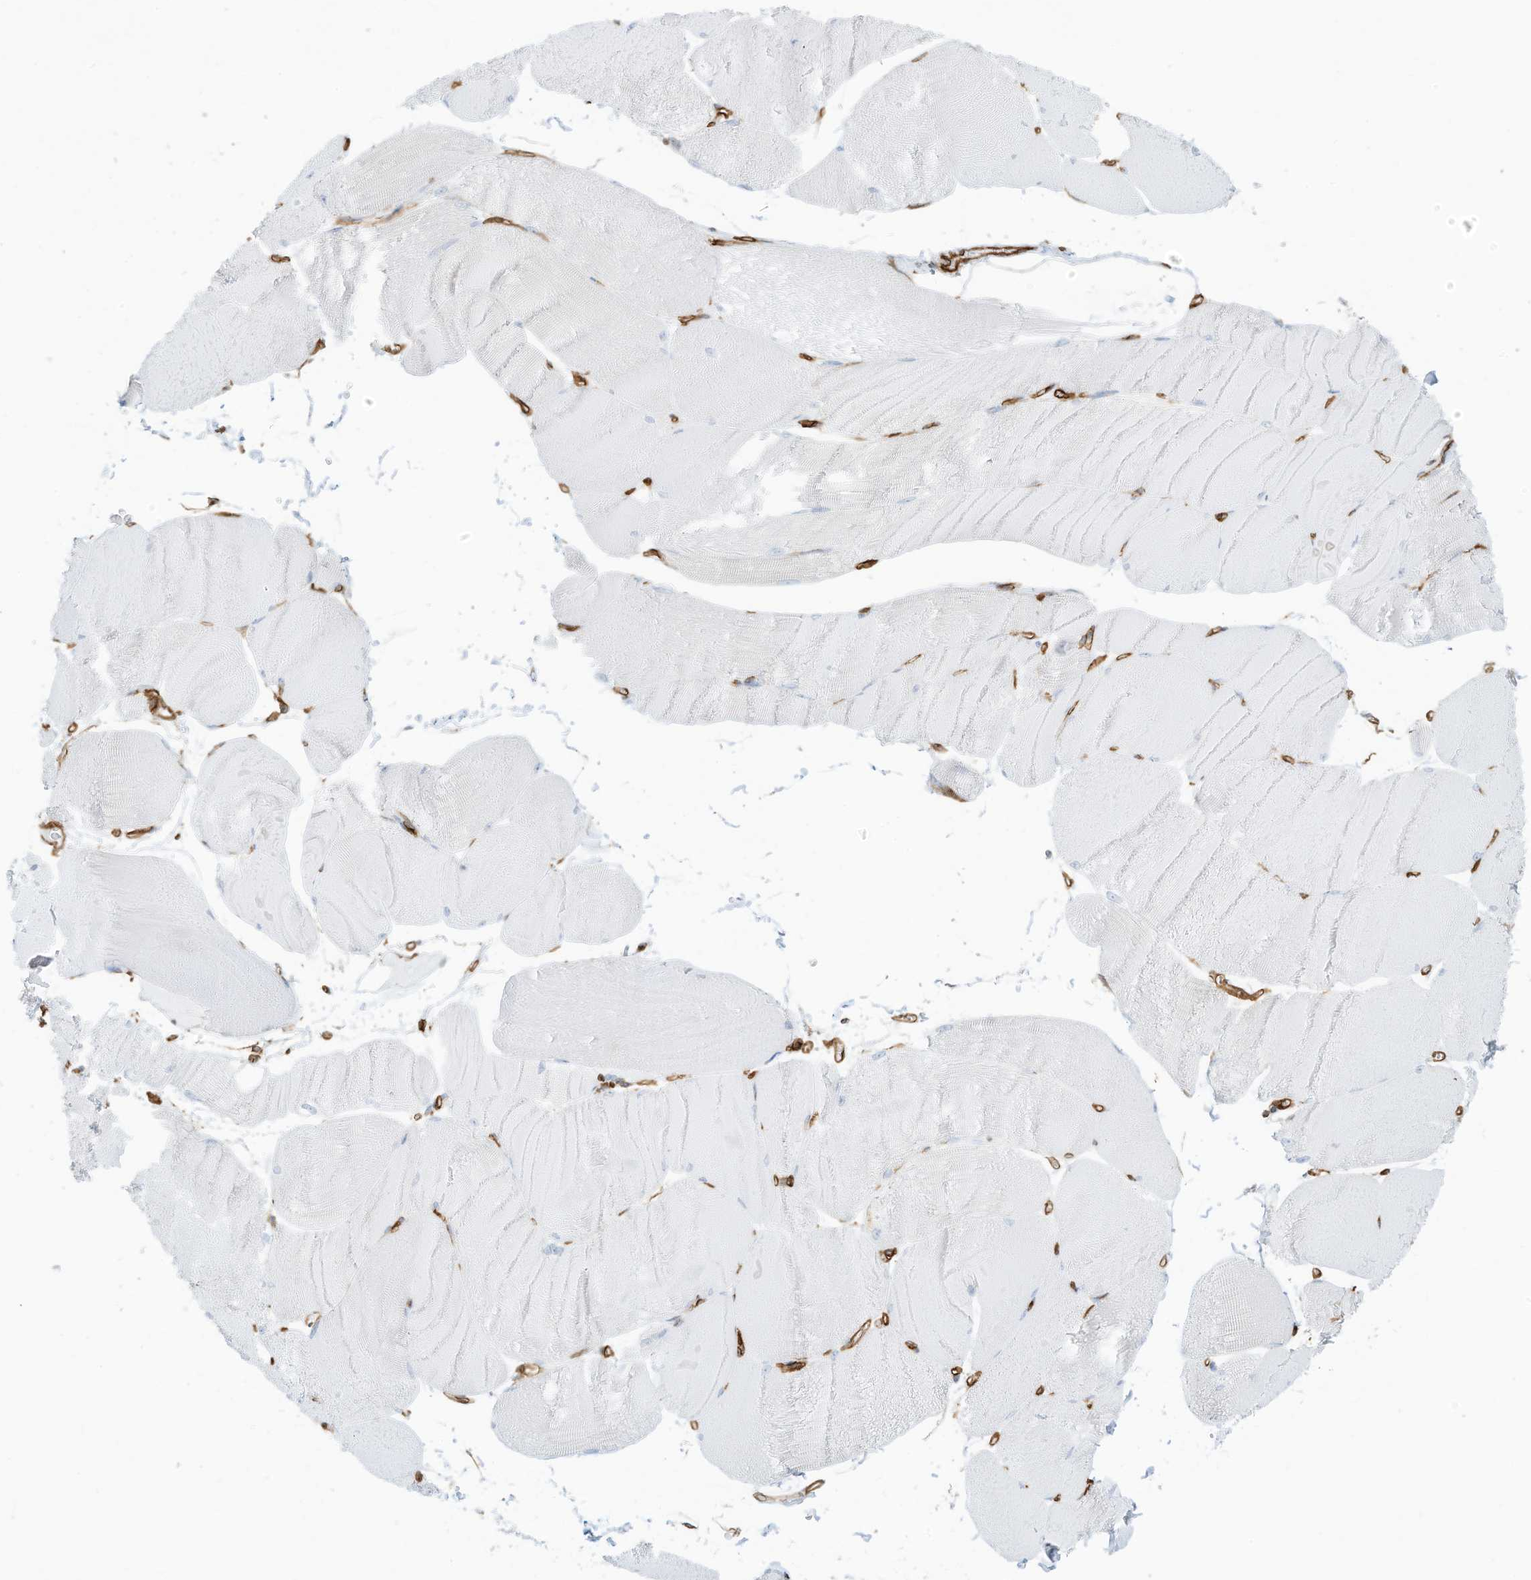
{"staining": {"intensity": "negative", "quantity": "none", "location": "none"}, "tissue": "skeletal muscle", "cell_type": "Myocytes", "image_type": "normal", "snomed": [{"axis": "morphology", "description": "Normal tissue, NOS"}, {"axis": "morphology", "description": "Basal cell carcinoma"}, {"axis": "topography", "description": "Skeletal muscle"}], "caption": "Immunohistochemistry (IHC) photomicrograph of benign skeletal muscle stained for a protein (brown), which demonstrates no staining in myocytes. (DAB (3,3'-diaminobenzidine) immunohistochemistry (IHC) visualized using brightfield microscopy, high magnification).", "gene": "ABCB7", "patient": {"sex": "female", "age": 64}}